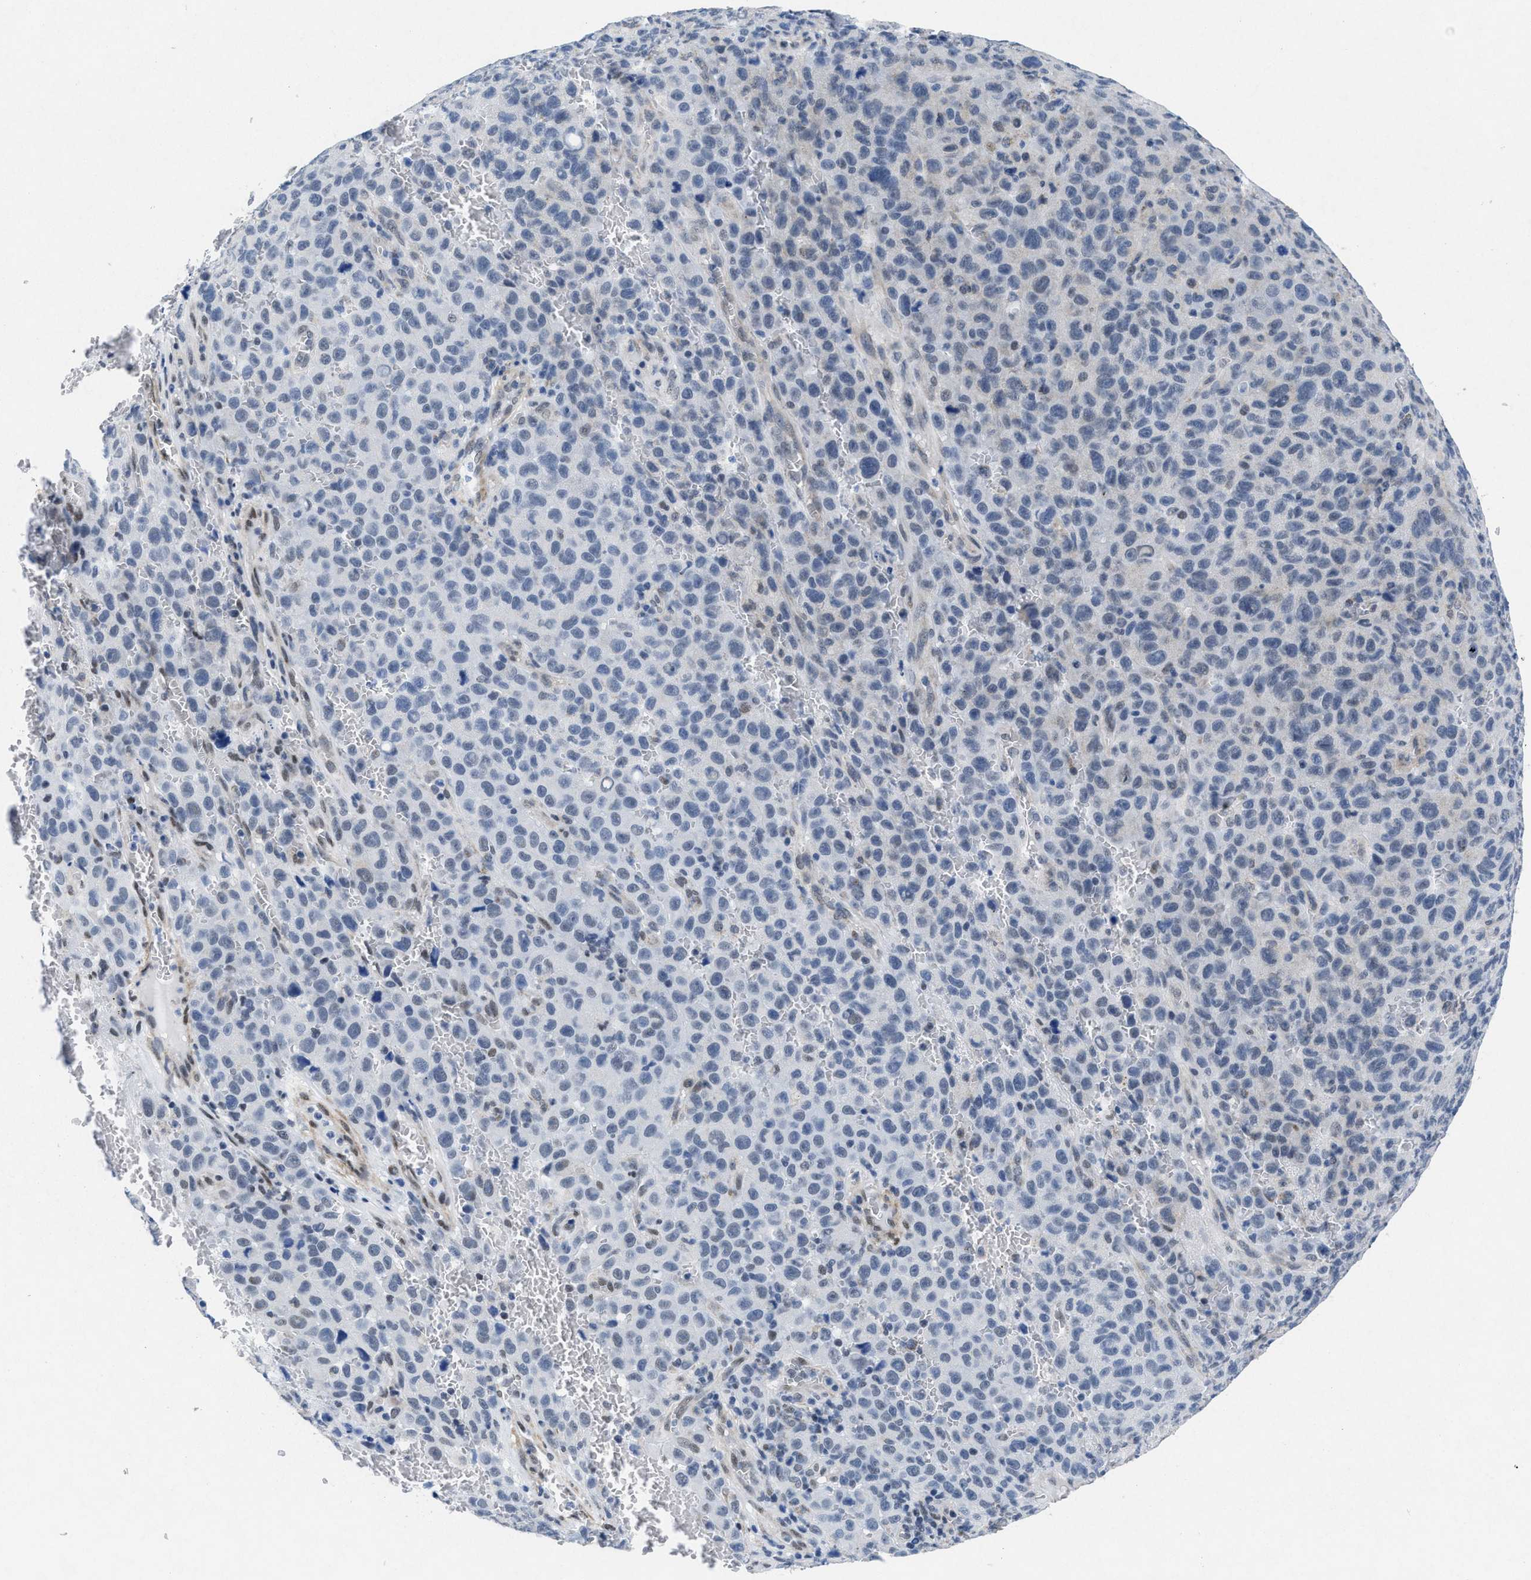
{"staining": {"intensity": "weak", "quantity": "<25%", "location": "cytoplasmic/membranous,nuclear"}, "tissue": "melanoma", "cell_type": "Tumor cells", "image_type": "cancer", "snomed": [{"axis": "morphology", "description": "Malignant melanoma, NOS"}, {"axis": "topography", "description": "Skin"}], "caption": "An IHC photomicrograph of melanoma is shown. There is no staining in tumor cells of melanoma.", "gene": "ID3", "patient": {"sex": "female", "age": 82}}